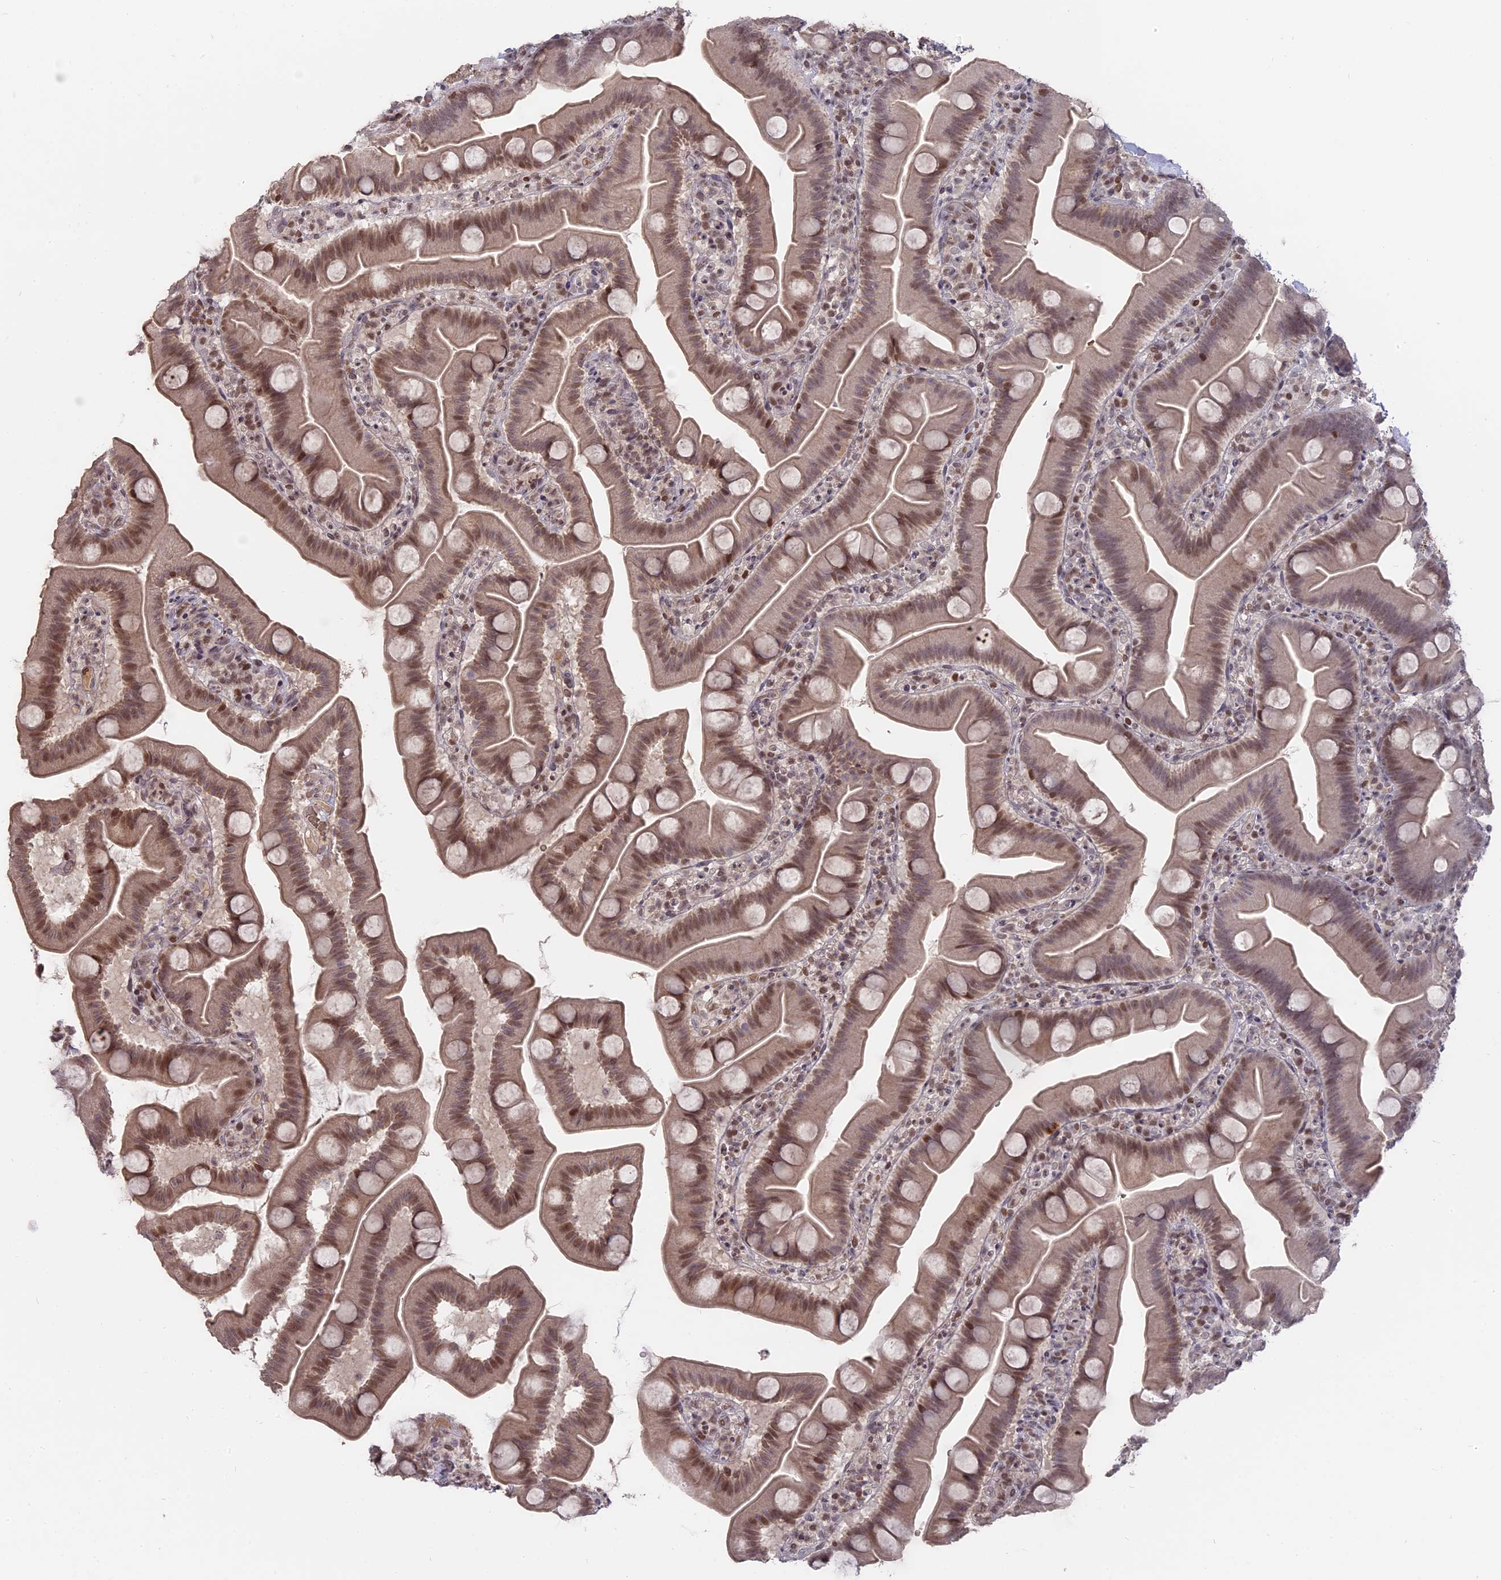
{"staining": {"intensity": "moderate", "quantity": ">75%", "location": "cytoplasmic/membranous,nuclear"}, "tissue": "small intestine", "cell_type": "Glandular cells", "image_type": "normal", "snomed": [{"axis": "morphology", "description": "Normal tissue, NOS"}, {"axis": "topography", "description": "Small intestine"}], "caption": "A high-resolution photomicrograph shows immunohistochemistry staining of benign small intestine, which demonstrates moderate cytoplasmic/membranous,nuclear positivity in about >75% of glandular cells. The staining was performed using DAB (3,3'-diaminobenzidine), with brown indicating positive protein expression. Nuclei are stained blue with hematoxylin.", "gene": "NR1H3", "patient": {"sex": "female", "age": 68}}